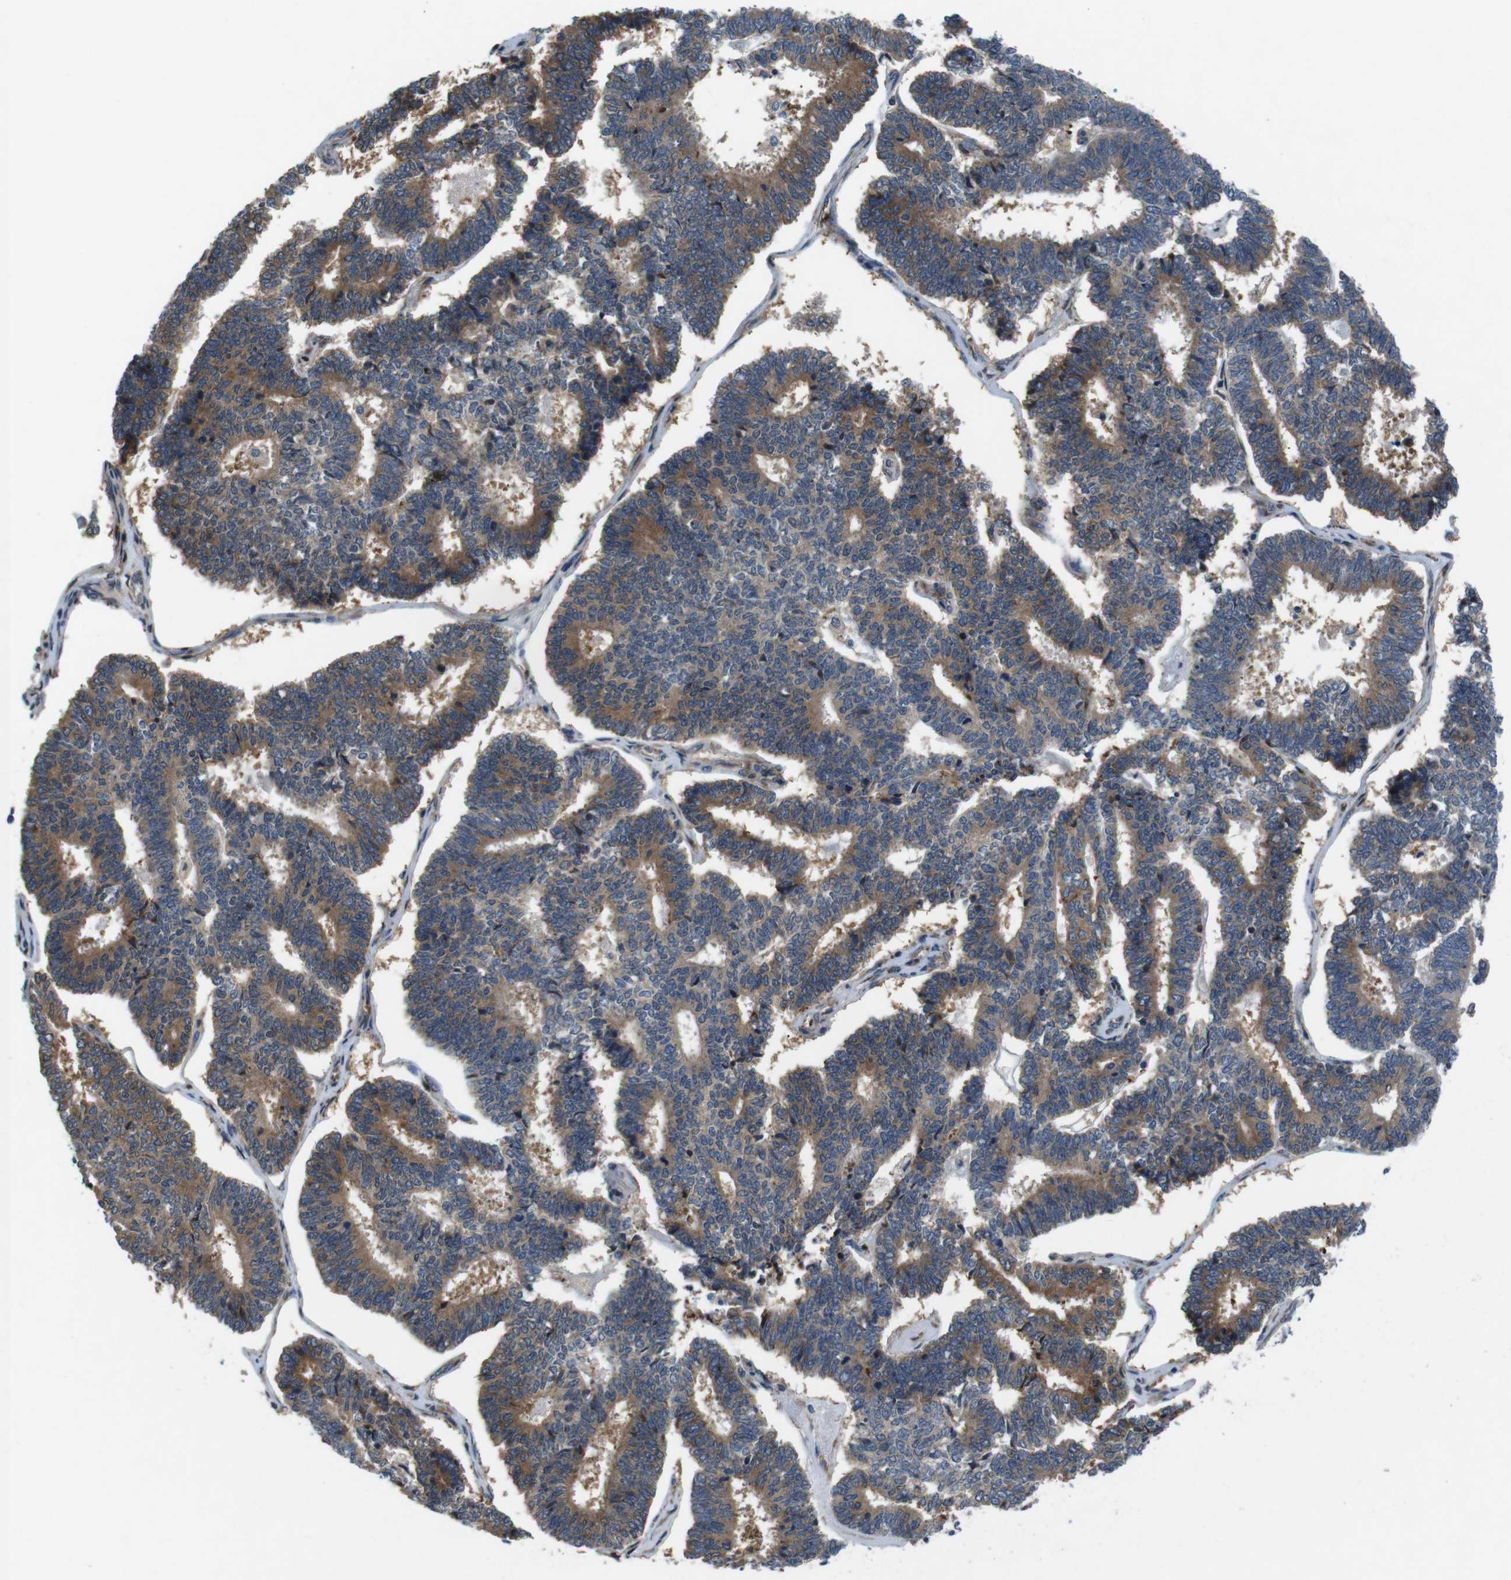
{"staining": {"intensity": "moderate", "quantity": ">75%", "location": "cytoplasmic/membranous"}, "tissue": "endometrial cancer", "cell_type": "Tumor cells", "image_type": "cancer", "snomed": [{"axis": "morphology", "description": "Adenocarcinoma, NOS"}, {"axis": "topography", "description": "Endometrium"}], "caption": "An image showing moderate cytoplasmic/membranous expression in about >75% of tumor cells in endometrial cancer, as visualized by brown immunohistochemical staining.", "gene": "JAK1", "patient": {"sex": "female", "age": 70}}